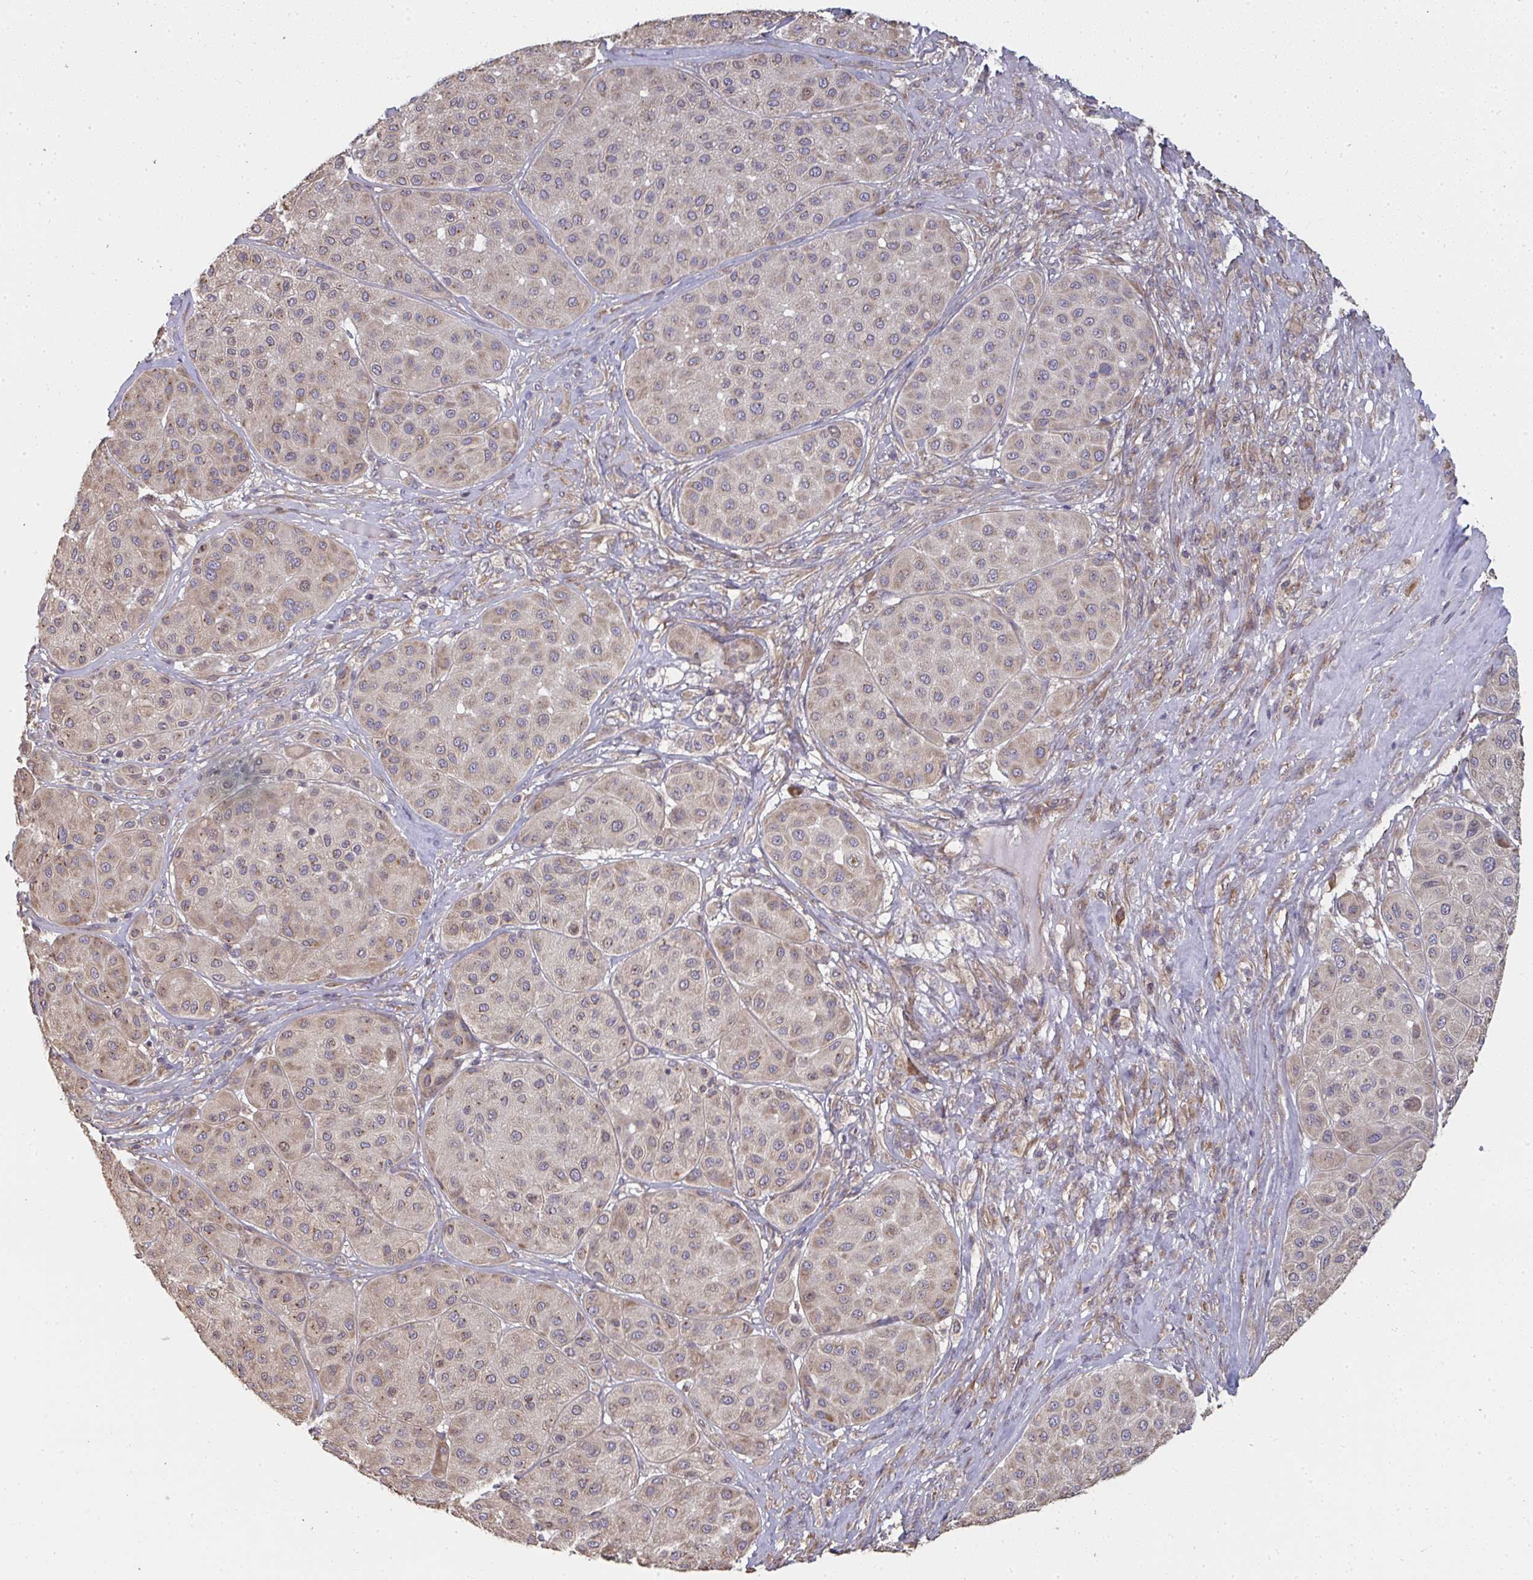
{"staining": {"intensity": "weak", "quantity": "25%-75%", "location": "cytoplasmic/membranous"}, "tissue": "melanoma", "cell_type": "Tumor cells", "image_type": "cancer", "snomed": [{"axis": "morphology", "description": "Malignant melanoma, Metastatic site"}, {"axis": "topography", "description": "Smooth muscle"}], "caption": "Malignant melanoma (metastatic site) was stained to show a protein in brown. There is low levels of weak cytoplasmic/membranous staining in approximately 25%-75% of tumor cells.", "gene": "ZFYVE28", "patient": {"sex": "male", "age": 41}}